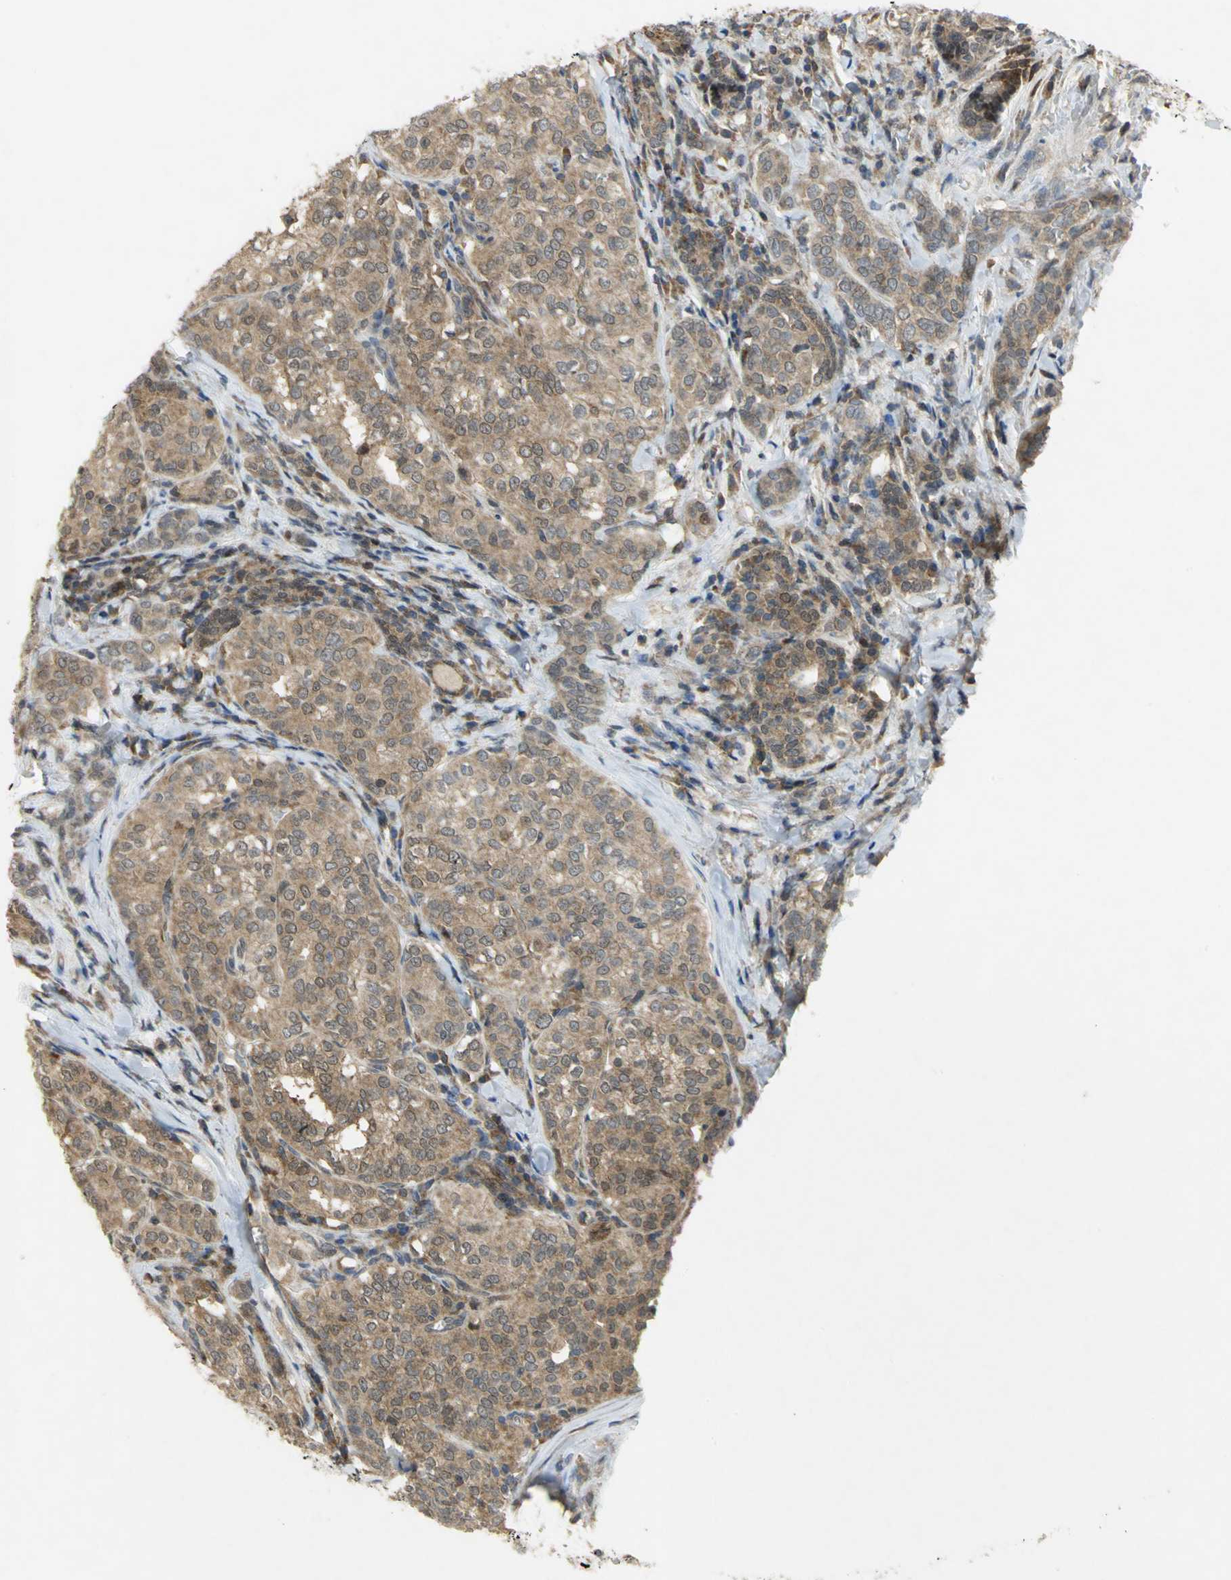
{"staining": {"intensity": "moderate", "quantity": ">75%", "location": "cytoplasmic/membranous"}, "tissue": "thyroid cancer", "cell_type": "Tumor cells", "image_type": "cancer", "snomed": [{"axis": "morphology", "description": "Papillary adenocarcinoma, NOS"}, {"axis": "topography", "description": "Thyroid gland"}], "caption": "Moderate cytoplasmic/membranous staining is identified in approximately >75% of tumor cells in thyroid cancer.", "gene": "PPIA", "patient": {"sex": "female", "age": 30}}